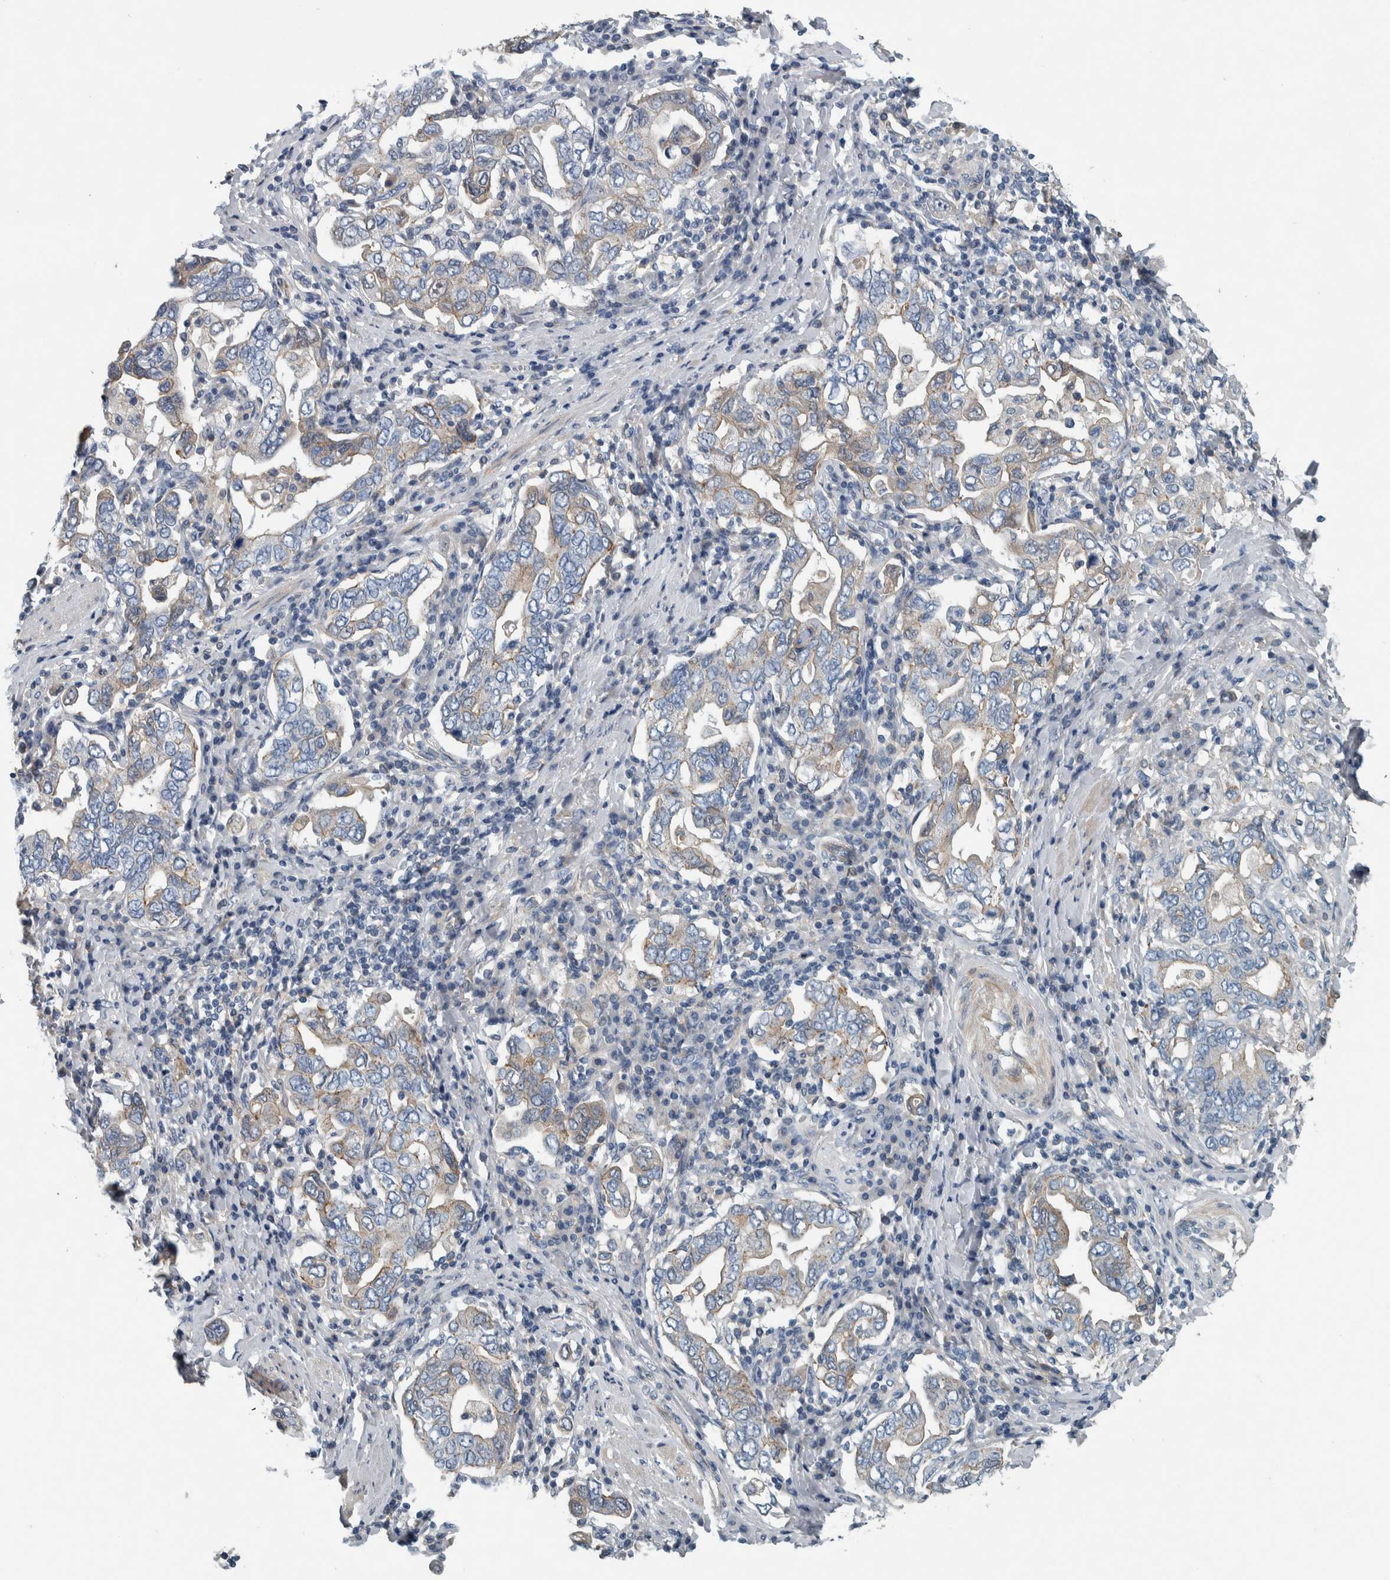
{"staining": {"intensity": "negative", "quantity": "none", "location": "none"}, "tissue": "stomach cancer", "cell_type": "Tumor cells", "image_type": "cancer", "snomed": [{"axis": "morphology", "description": "Adenocarcinoma, NOS"}, {"axis": "topography", "description": "Stomach, upper"}], "caption": "An image of adenocarcinoma (stomach) stained for a protein shows no brown staining in tumor cells.", "gene": "SERPINC1", "patient": {"sex": "male", "age": 62}}